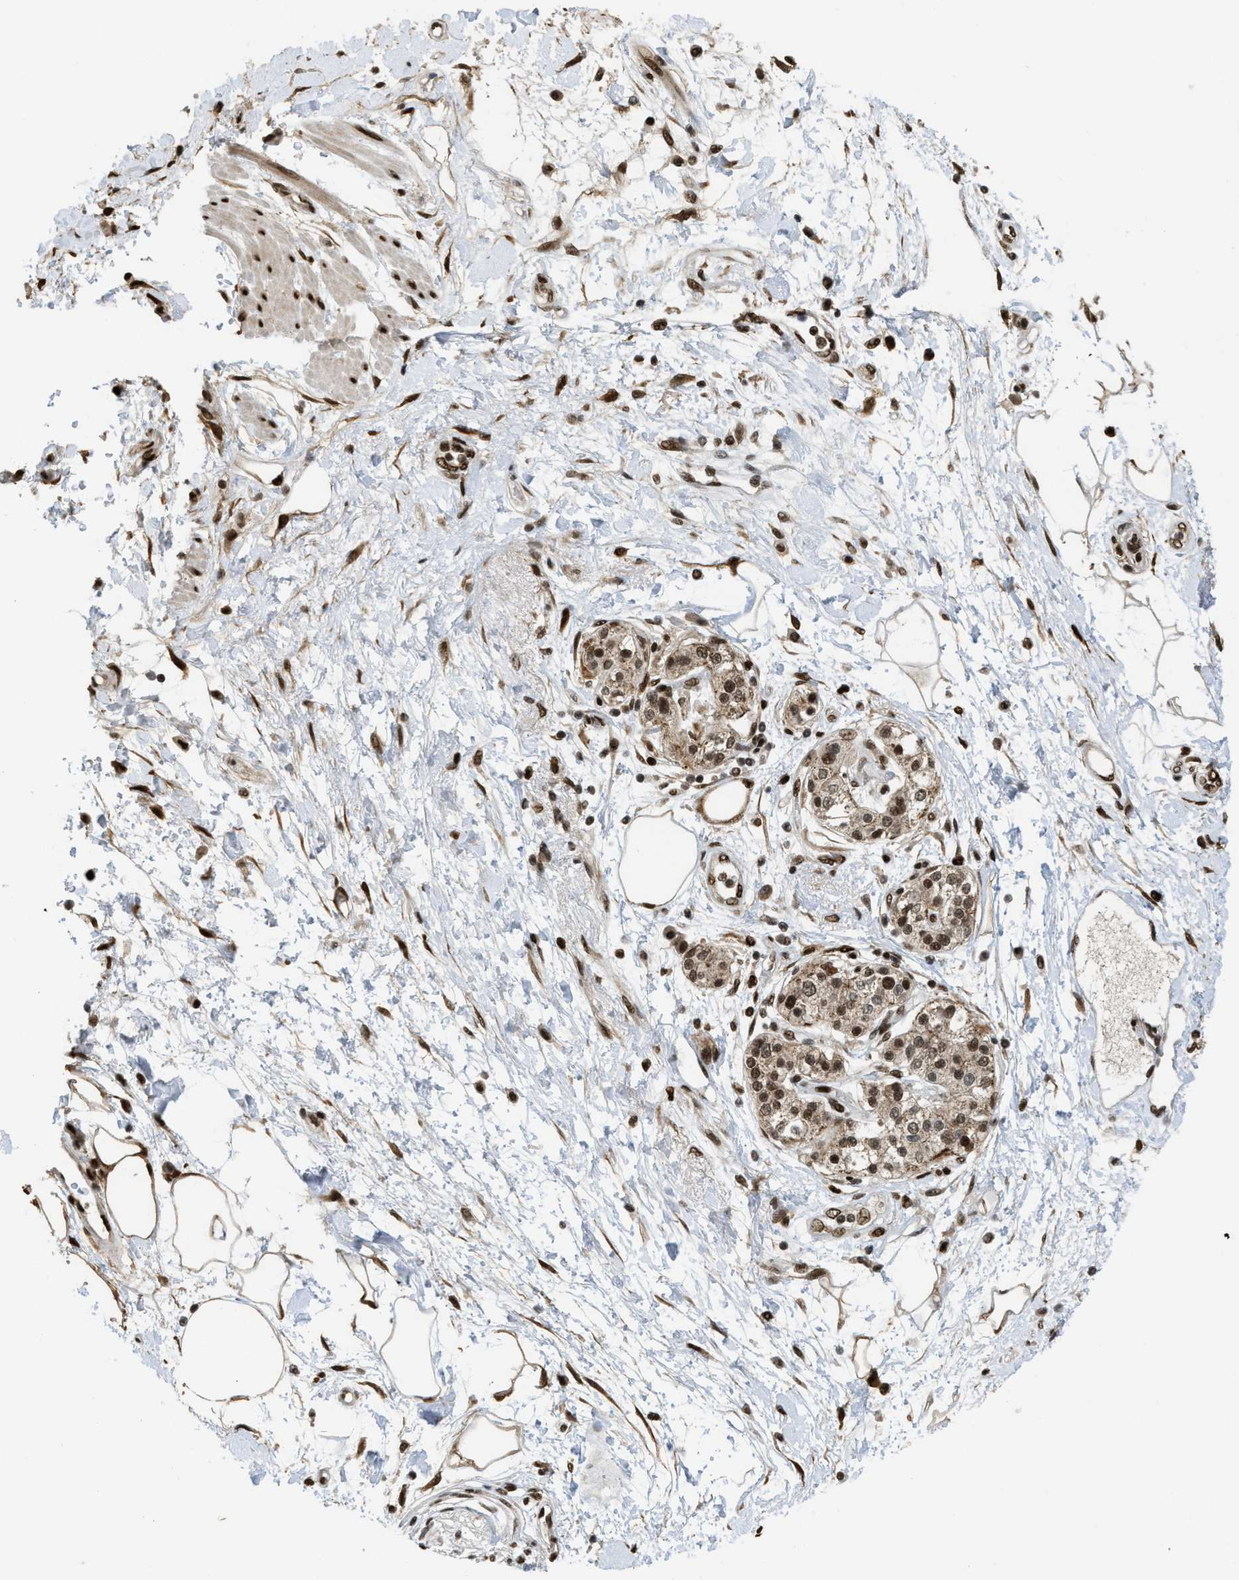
{"staining": {"intensity": "strong", "quantity": ">75%", "location": "cytoplasmic/membranous,nuclear"}, "tissue": "adipose tissue", "cell_type": "Adipocytes", "image_type": "normal", "snomed": [{"axis": "morphology", "description": "Normal tissue, NOS"}, {"axis": "morphology", "description": "Adenocarcinoma, NOS"}, {"axis": "topography", "description": "Duodenum"}, {"axis": "topography", "description": "Peripheral nerve tissue"}], "caption": "A brown stain highlights strong cytoplasmic/membranous,nuclear staining of a protein in adipocytes of normal adipose tissue. (Stains: DAB (3,3'-diaminobenzidine) in brown, nuclei in blue, Microscopy: brightfield microscopy at high magnification).", "gene": "RFX5", "patient": {"sex": "female", "age": 60}}